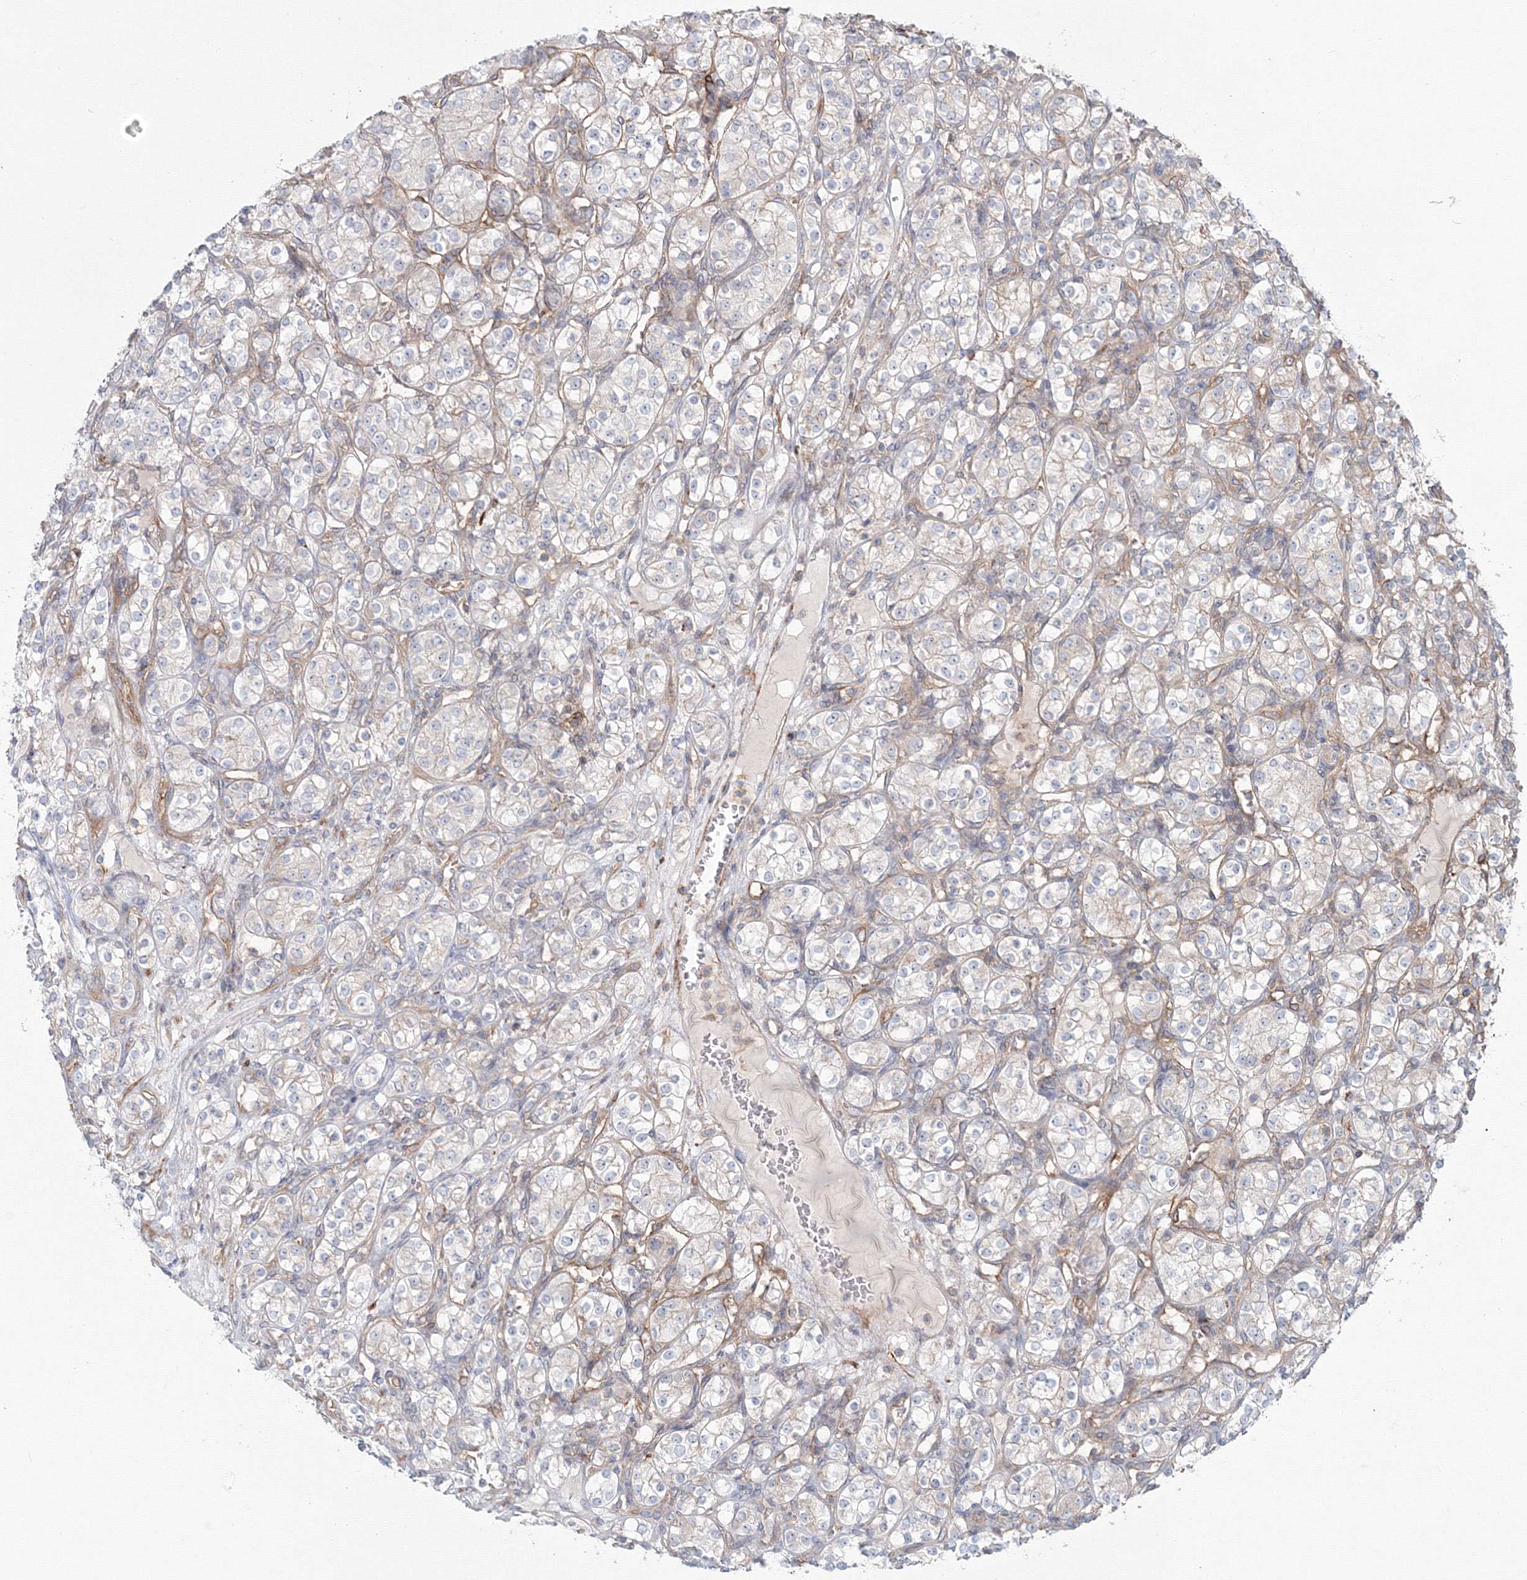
{"staining": {"intensity": "negative", "quantity": "none", "location": "none"}, "tissue": "renal cancer", "cell_type": "Tumor cells", "image_type": "cancer", "snomed": [{"axis": "morphology", "description": "Adenocarcinoma, NOS"}, {"axis": "topography", "description": "Kidney"}], "caption": "Adenocarcinoma (renal) was stained to show a protein in brown. There is no significant positivity in tumor cells.", "gene": "SH3PXD2A", "patient": {"sex": "male", "age": 77}}